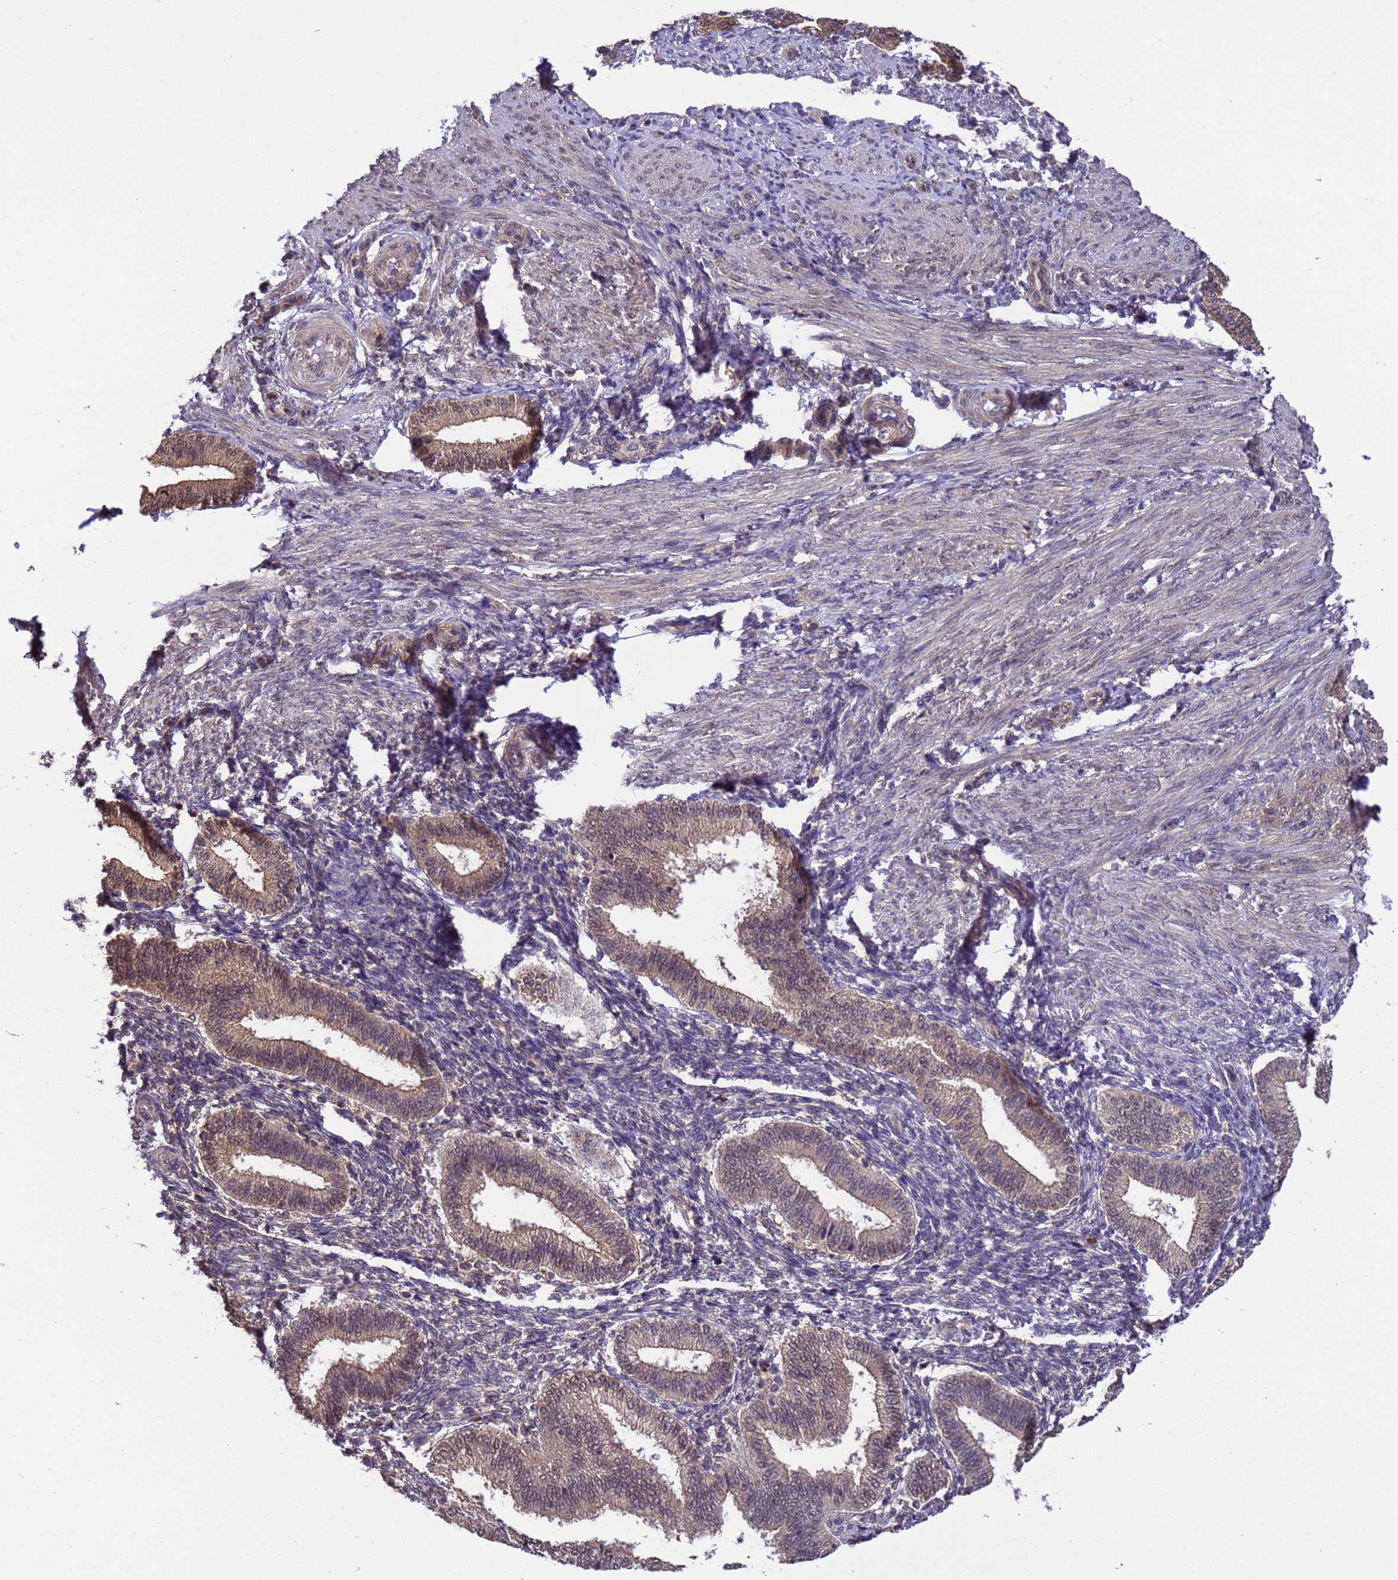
{"staining": {"intensity": "negative", "quantity": "none", "location": "none"}, "tissue": "endometrium", "cell_type": "Cells in endometrial stroma", "image_type": "normal", "snomed": [{"axis": "morphology", "description": "Normal tissue, NOS"}, {"axis": "topography", "description": "Endometrium"}], "caption": "Immunohistochemistry (IHC) micrograph of benign endometrium stained for a protein (brown), which exhibits no positivity in cells in endometrial stroma.", "gene": "ZFP69B", "patient": {"sex": "female", "age": 39}}